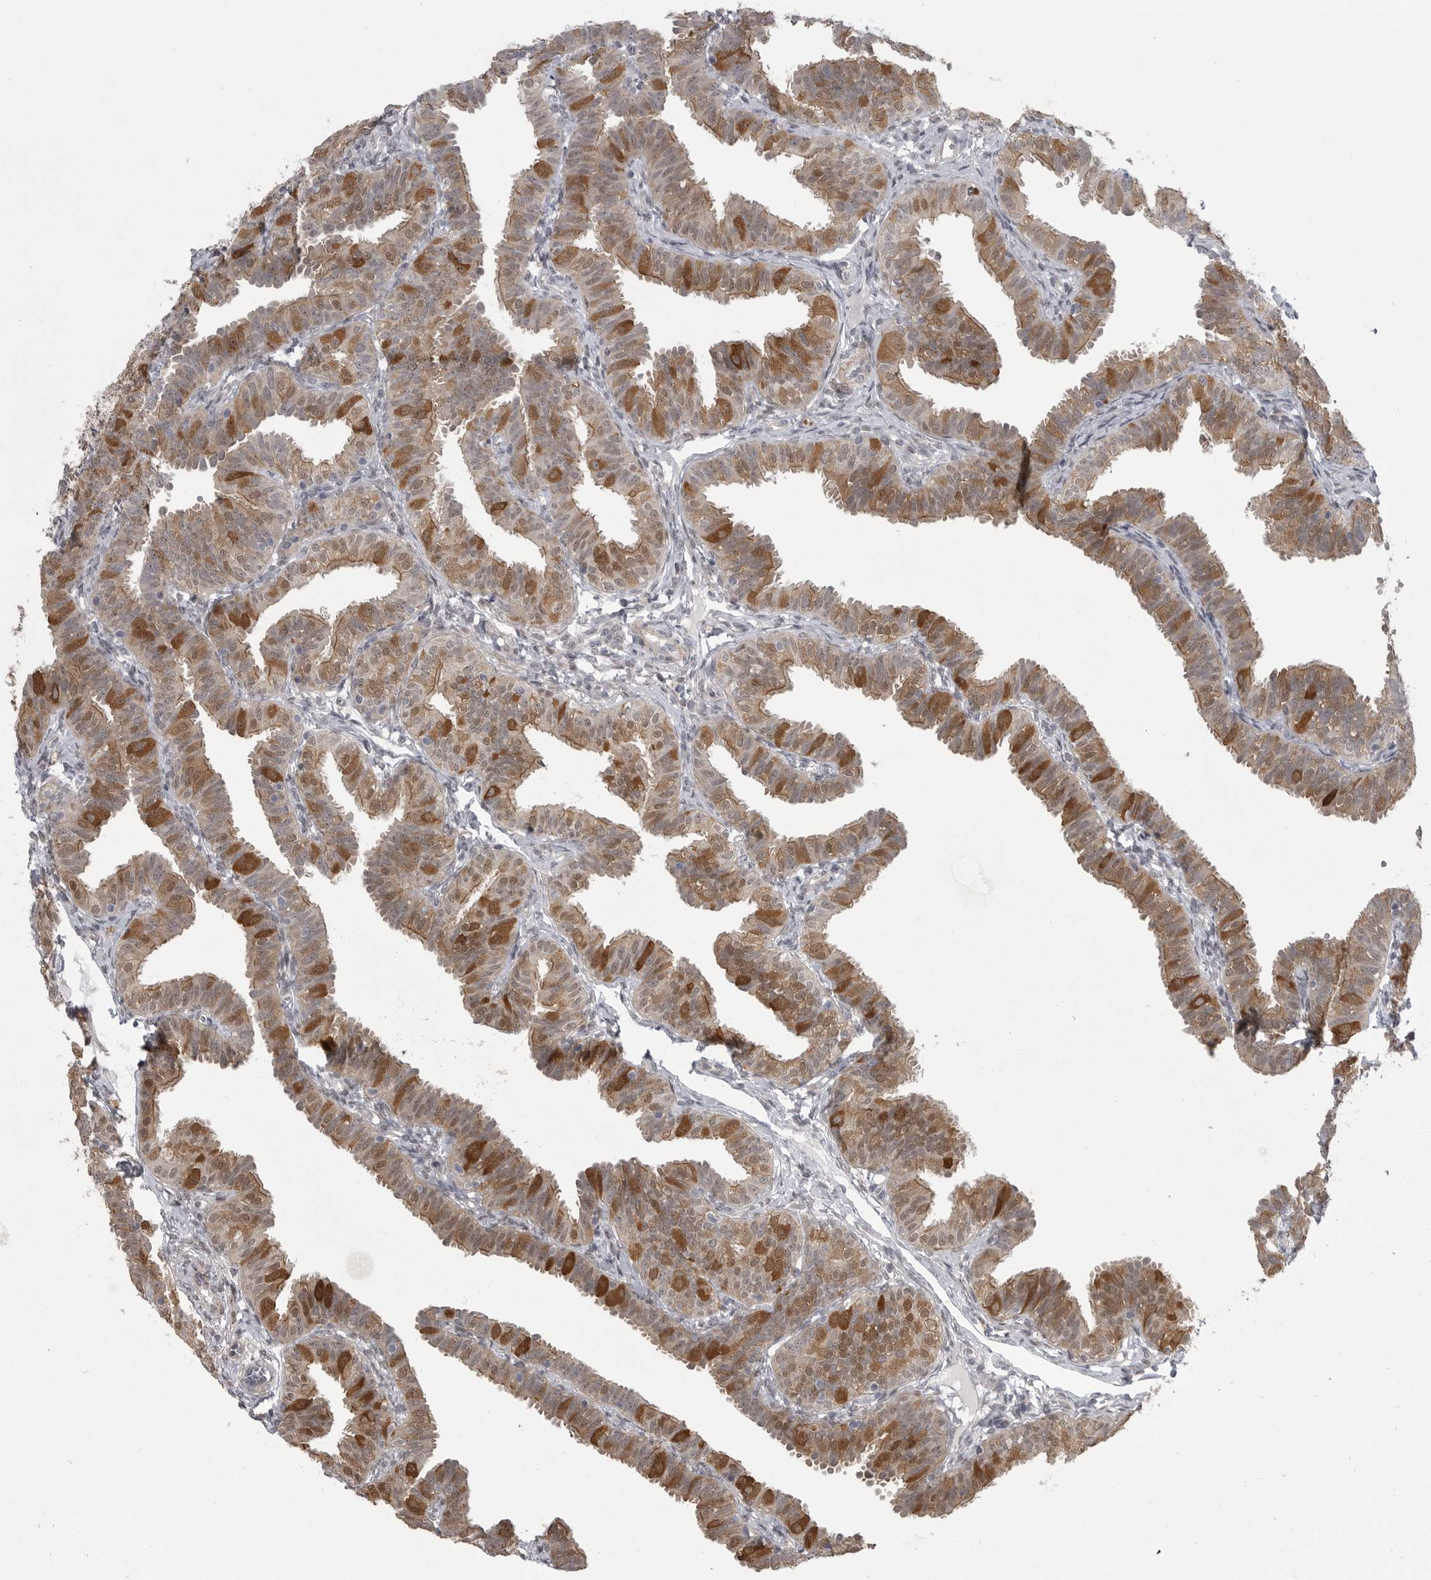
{"staining": {"intensity": "moderate", "quantity": "25%-75%", "location": "cytoplasmic/membranous"}, "tissue": "fallopian tube", "cell_type": "Glandular cells", "image_type": "normal", "snomed": [{"axis": "morphology", "description": "Normal tissue, NOS"}, {"axis": "topography", "description": "Fallopian tube"}], "caption": "A medium amount of moderate cytoplasmic/membranous expression is seen in approximately 25%-75% of glandular cells in benign fallopian tube.", "gene": "PPP1R9A", "patient": {"sex": "female", "age": 35}}